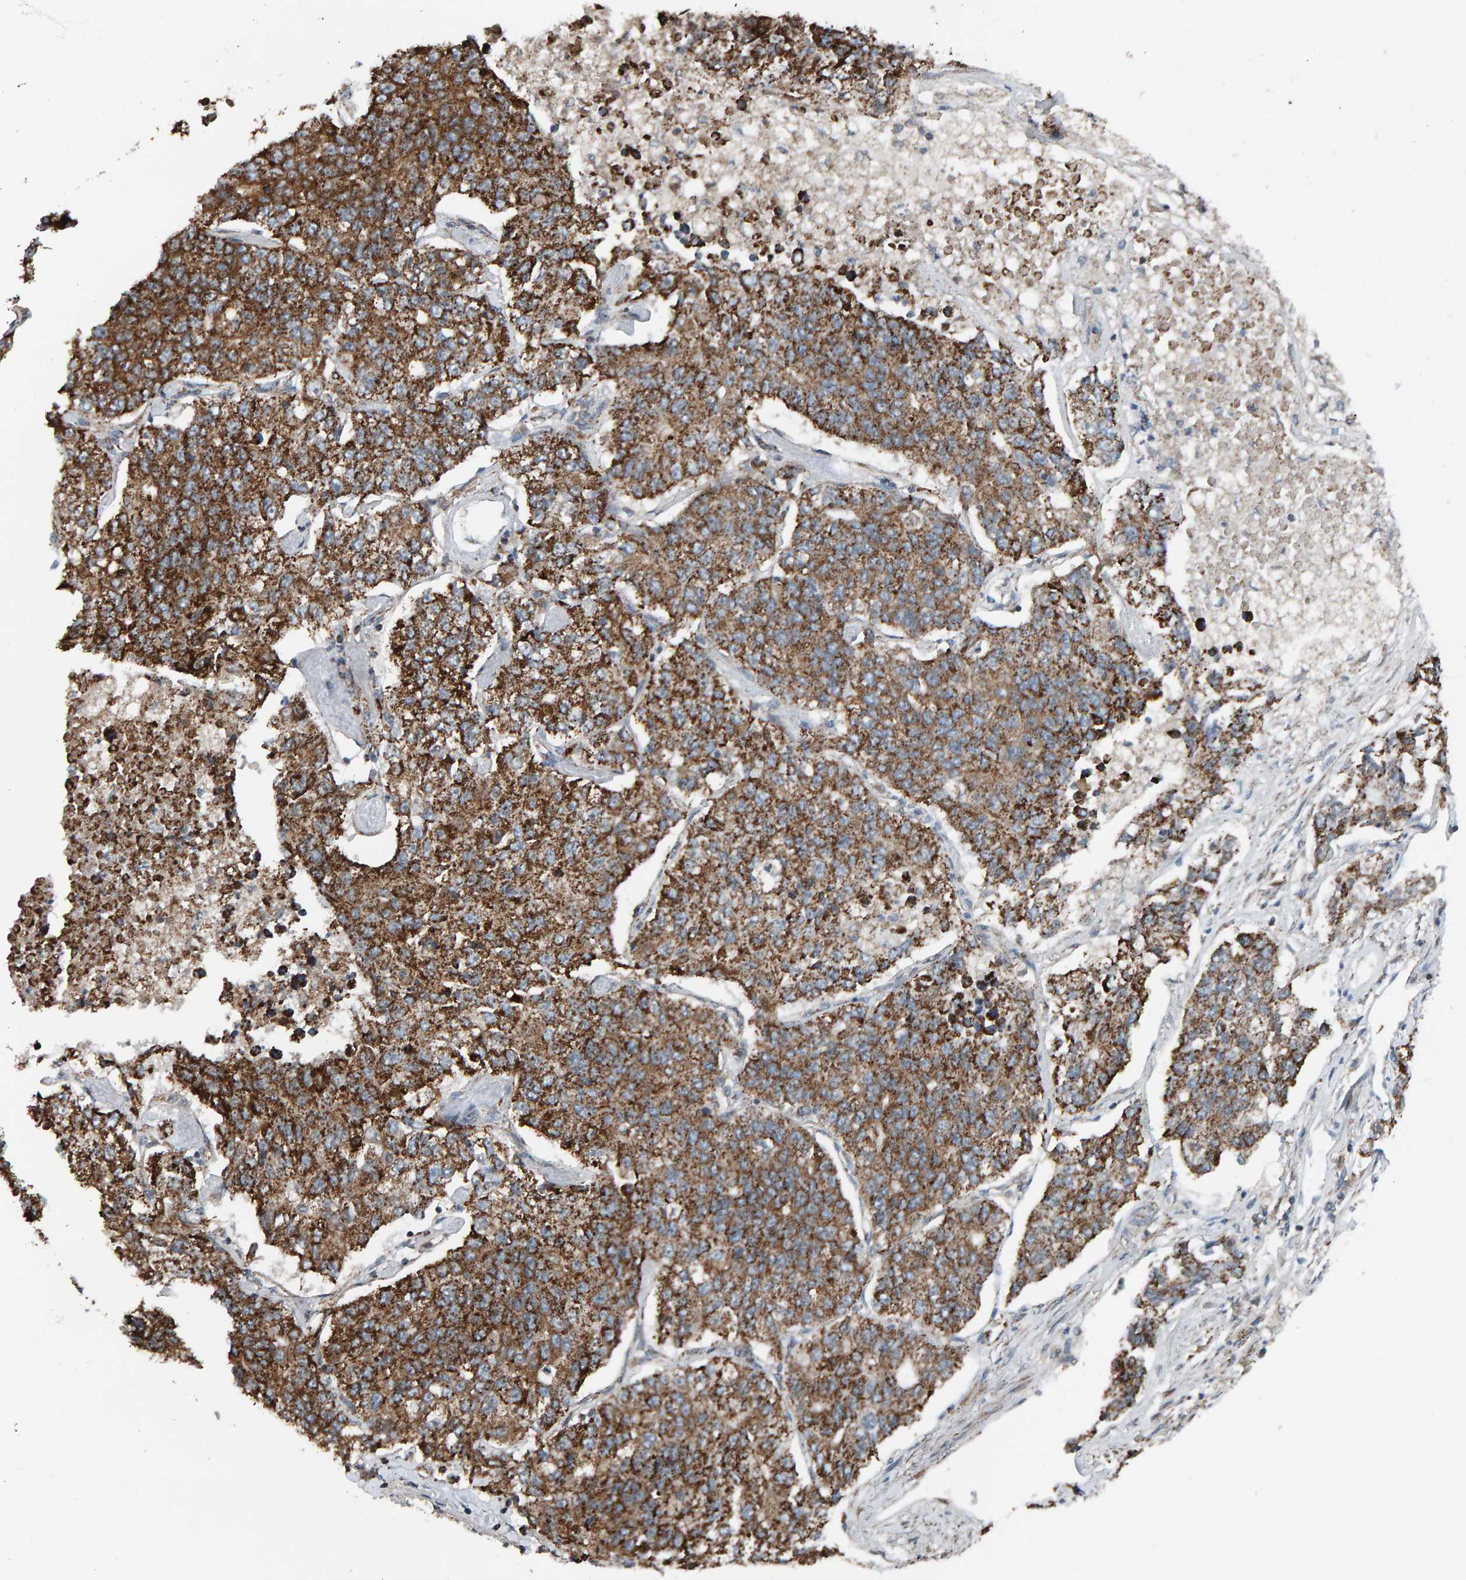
{"staining": {"intensity": "strong", "quantity": ">75%", "location": "cytoplasmic/membranous"}, "tissue": "lung cancer", "cell_type": "Tumor cells", "image_type": "cancer", "snomed": [{"axis": "morphology", "description": "Adenocarcinoma, NOS"}, {"axis": "topography", "description": "Lung"}], "caption": "Lung cancer tissue exhibits strong cytoplasmic/membranous expression in approximately >75% of tumor cells, visualized by immunohistochemistry.", "gene": "ZNF48", "patient": {"sex": "male", "age": 49}}